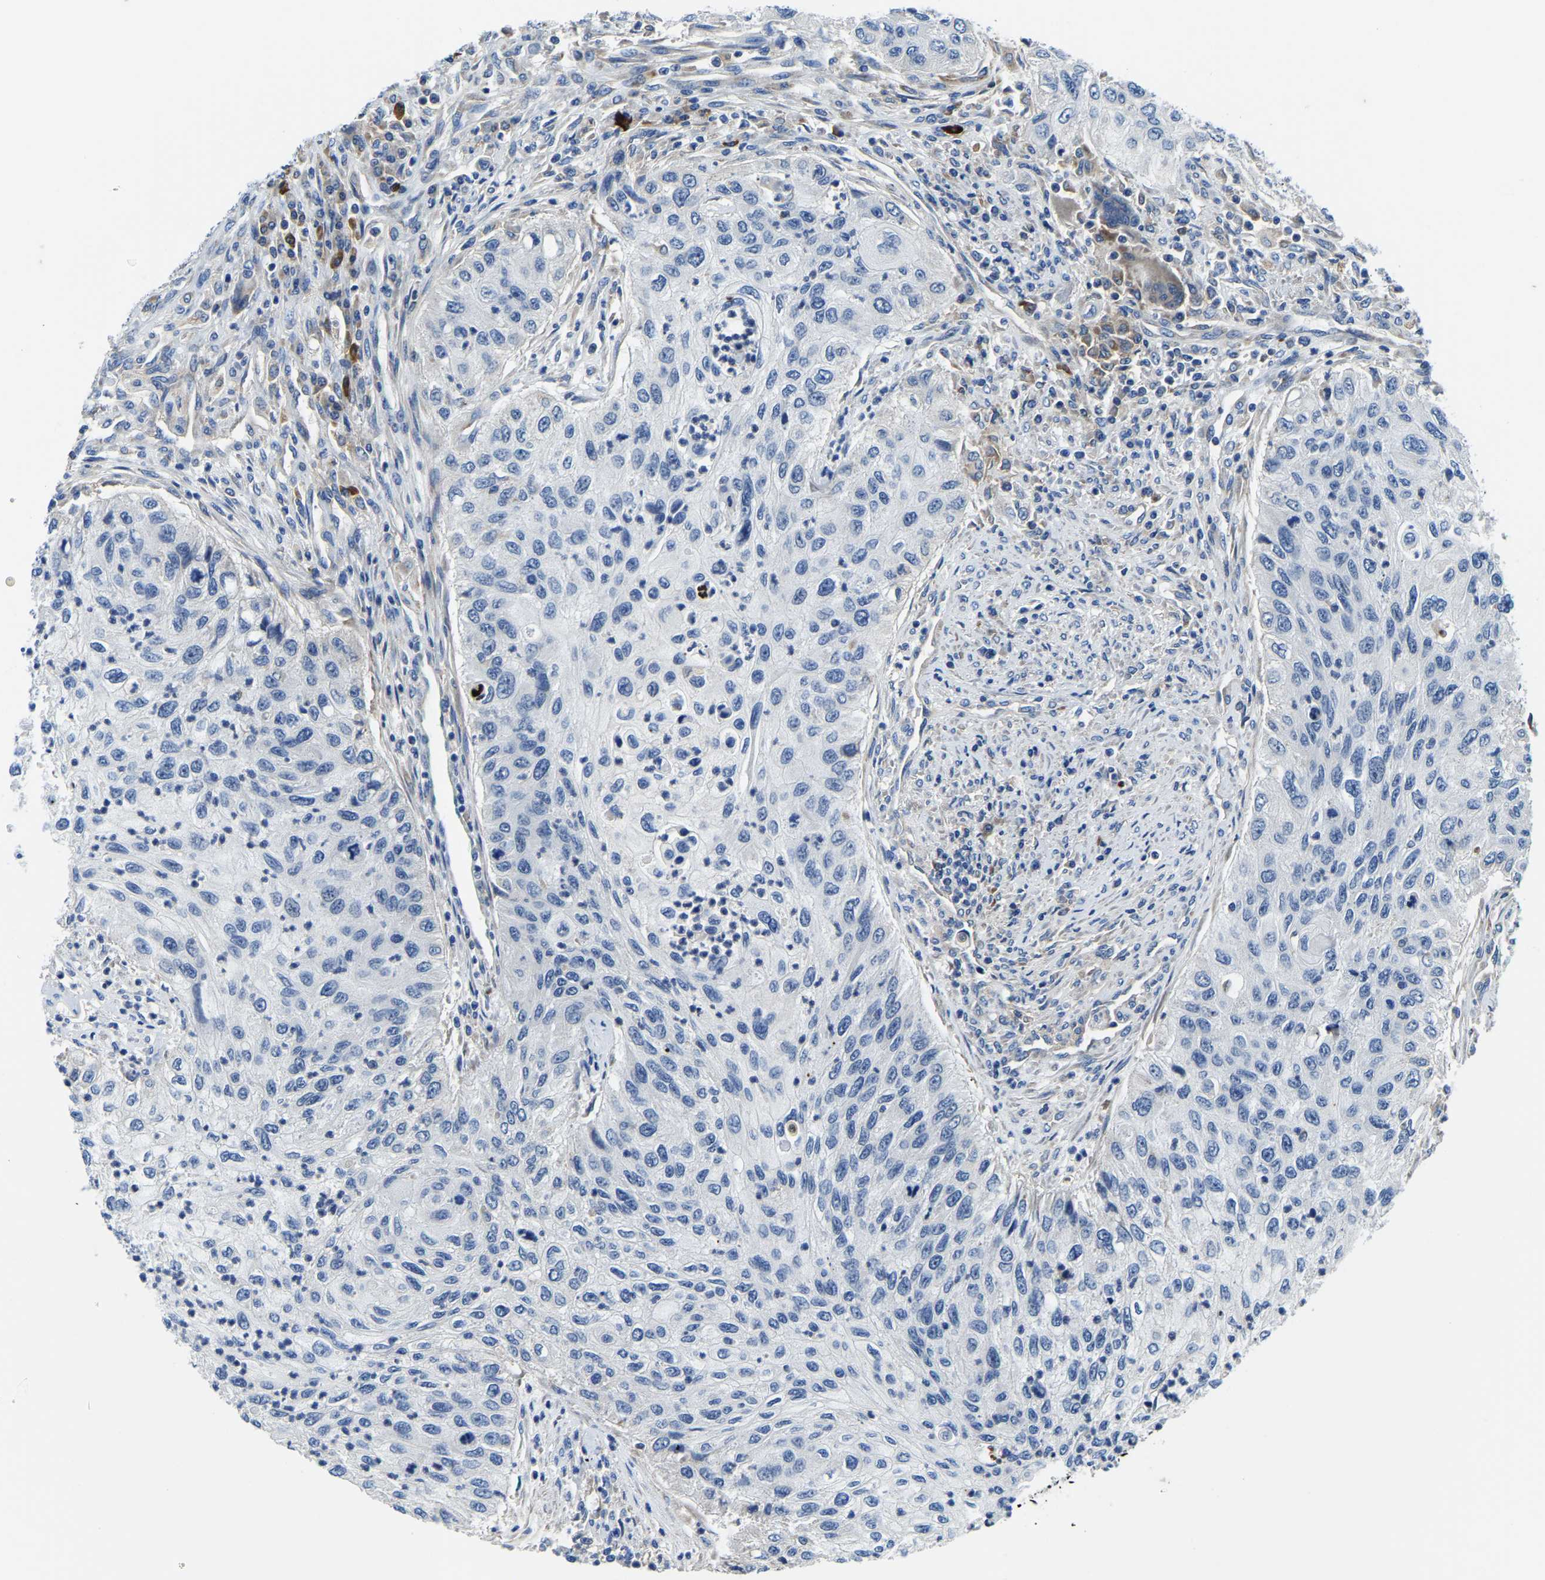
{"staining": {"intensity": "negative", "quantity": "none", "location": "none"}, "tissue": "urothelial cancer", "cell_type": "Tumor cells", "image_type": "cancer", "snomed": [{"axis": "morphology", "description": "Urothelial carcinoma, High grade"}, {"axis": "topography", "description": "Urinary bladder"}], "caption": "Urothelial cancer was stained to show a protein in brown. There is no significant expression in tumor cells.", "gene": "LIAS", "patient": {"sex": "female", "age": 60}}